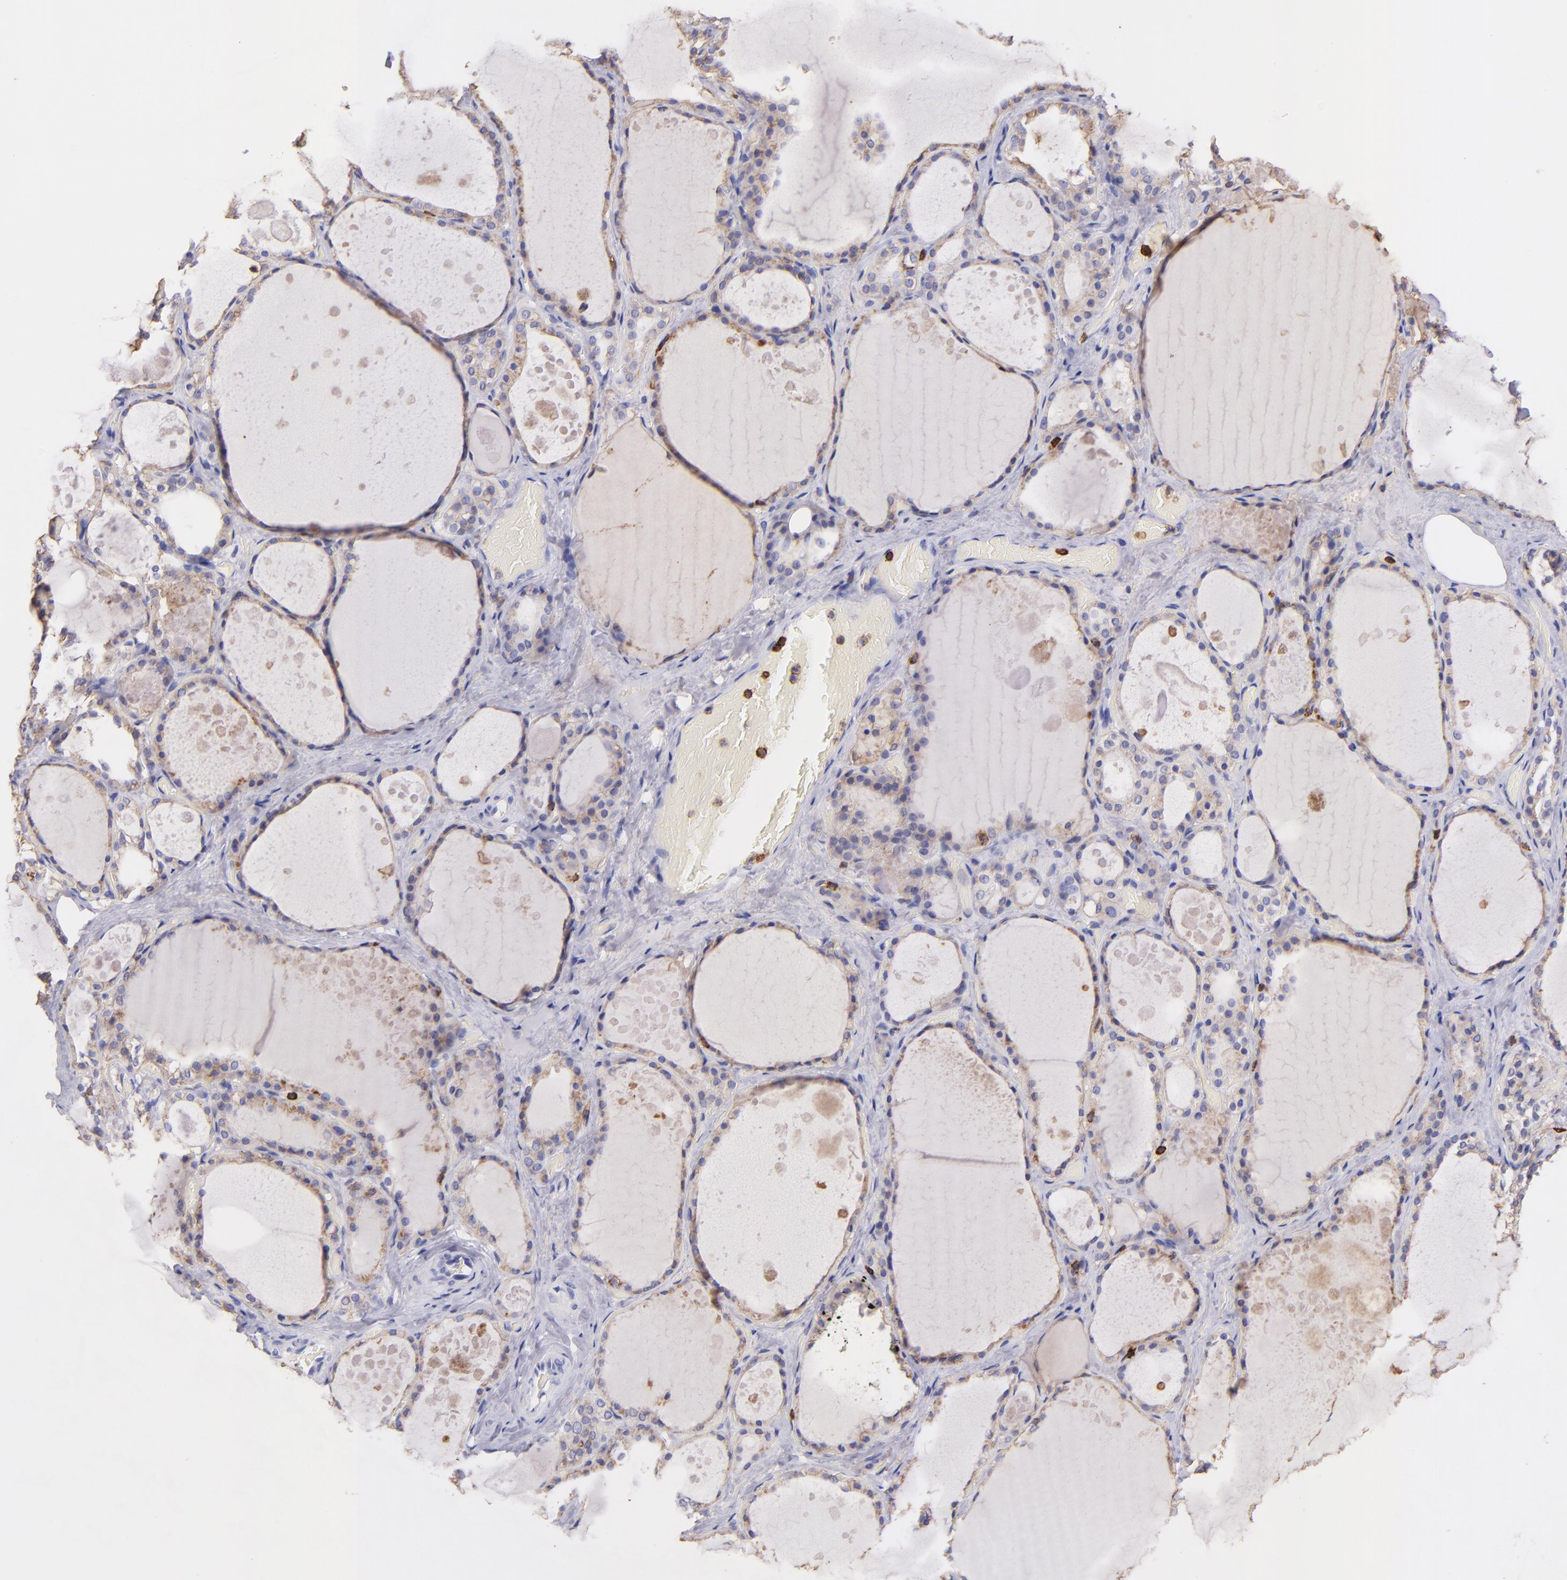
{"staining": {"intensity": "weak", "quantity": "<25%", "location": "cytoplasmic/membranous"}, "tissue": "thyroid gland", "cell_type": "Glandular cells", "image_type": "normal", "snomed": [{"axis": "morphology", "description": "Normal tissue, NOS"}, {"axis": "topography", "description": "Thyroid gland"}], "caption": "IHC photomicrograph of benign human thyroid gland stained for a protein (brown), which reveals no staining in glandular cells. Nuclei are stained in blue.", "gene": "SPN", "patient": {"sex": "male", "age": 61}}